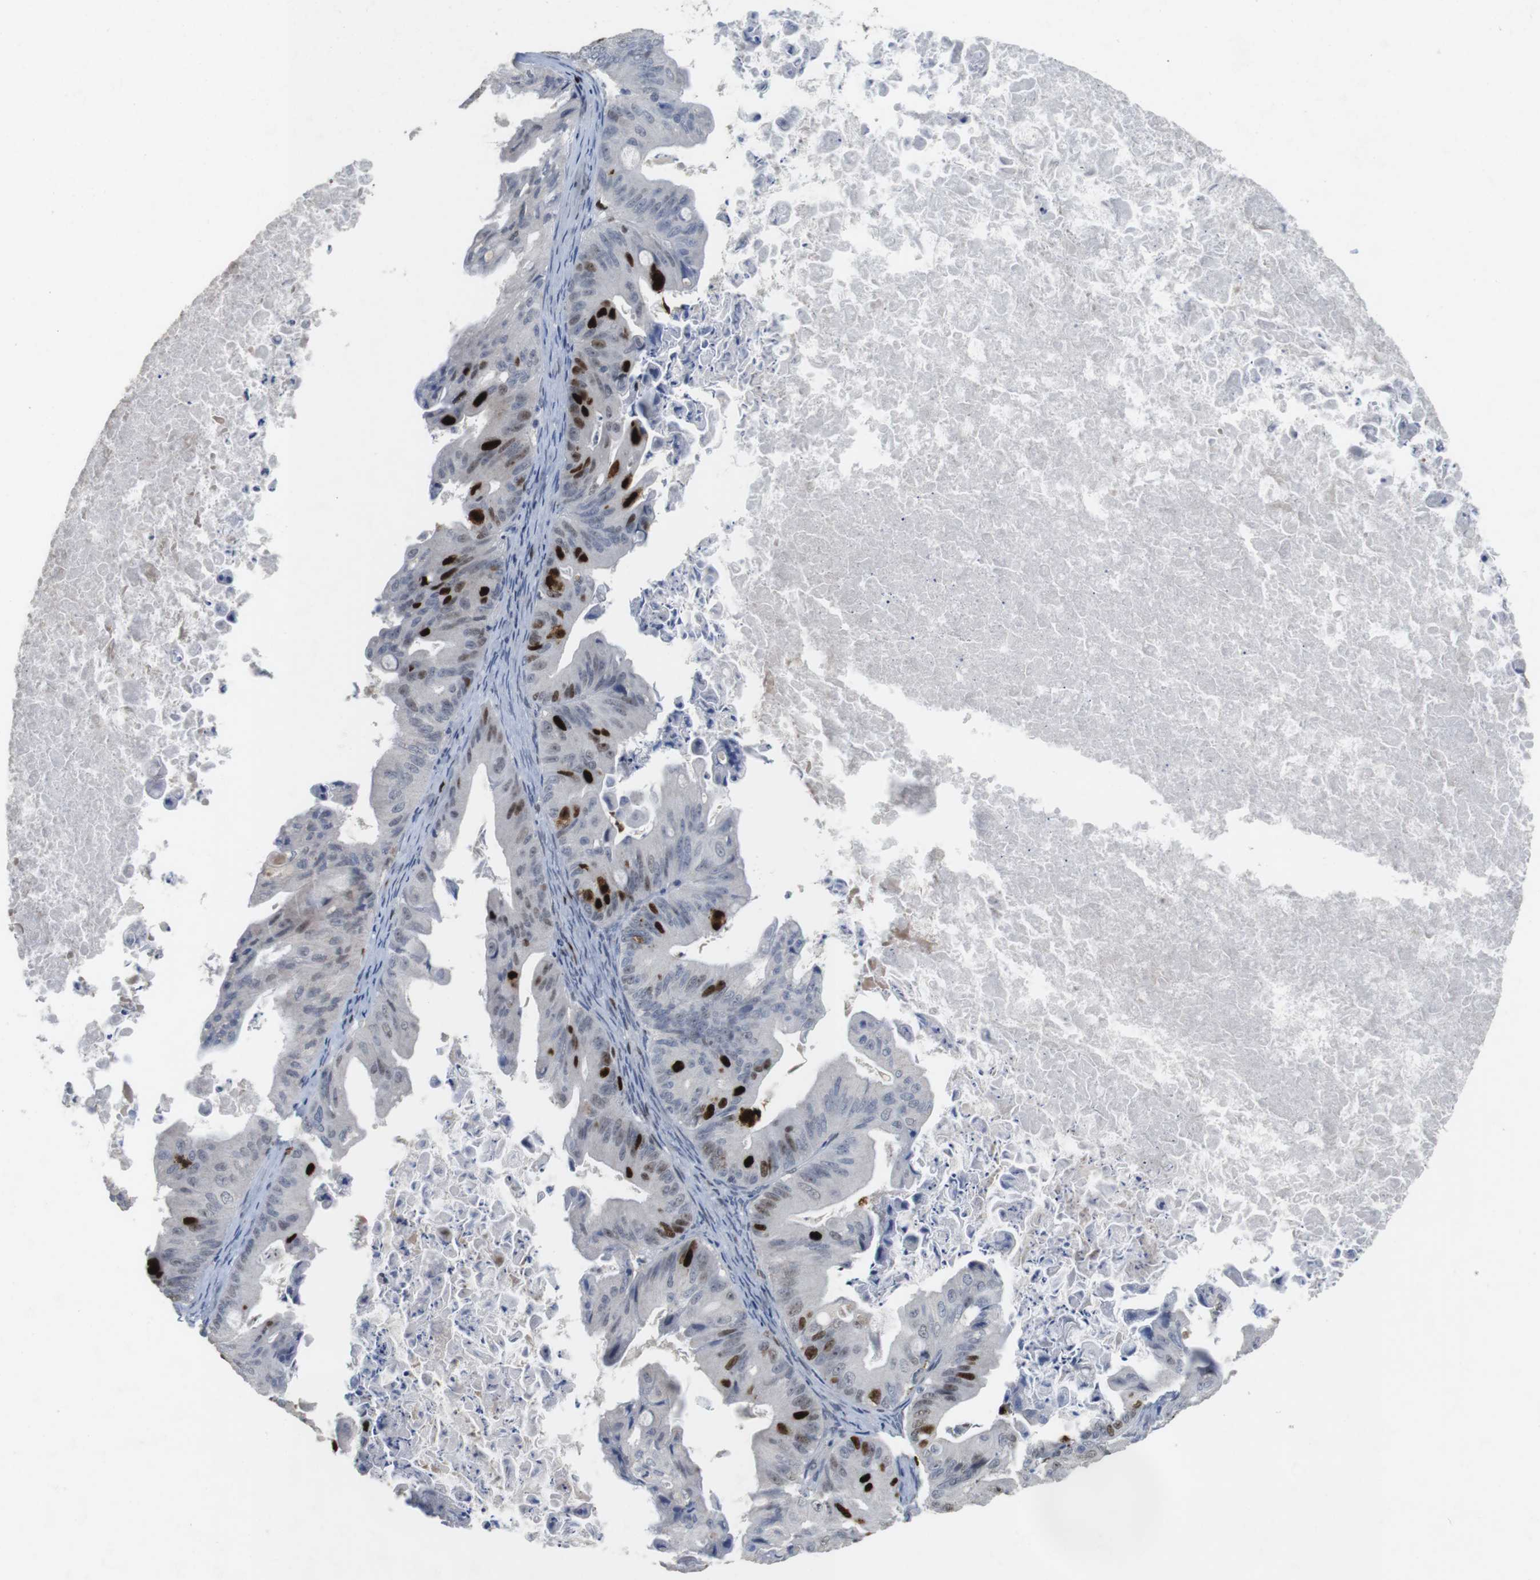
{"staining": {"intensity": "strong", "quantity": "<25%", "location": "nuclear"}, "tissue": "ovarian cancer", "cell_type": "Tumor cells", "image_type": "cancer", "snomed": [{"axis": "morphology", "description": "Cystadenocarcinoma, mucinous, NOS"}, {"axis": "topography", "description": "Ovary"}], "caption": "High-magnification brightfield microscopy of mucinous cystadenocarcinoma (ovarian) stained with DAB (3,3'-diaminobenzidine) (brown) and counterstained with hematoxylin (blue). tumor cells exhibit strong nuclear positivity is identified in approximately<25% of cells.", "gene": "KPNA2", "patient": {"sex": "female", "age": 37}}